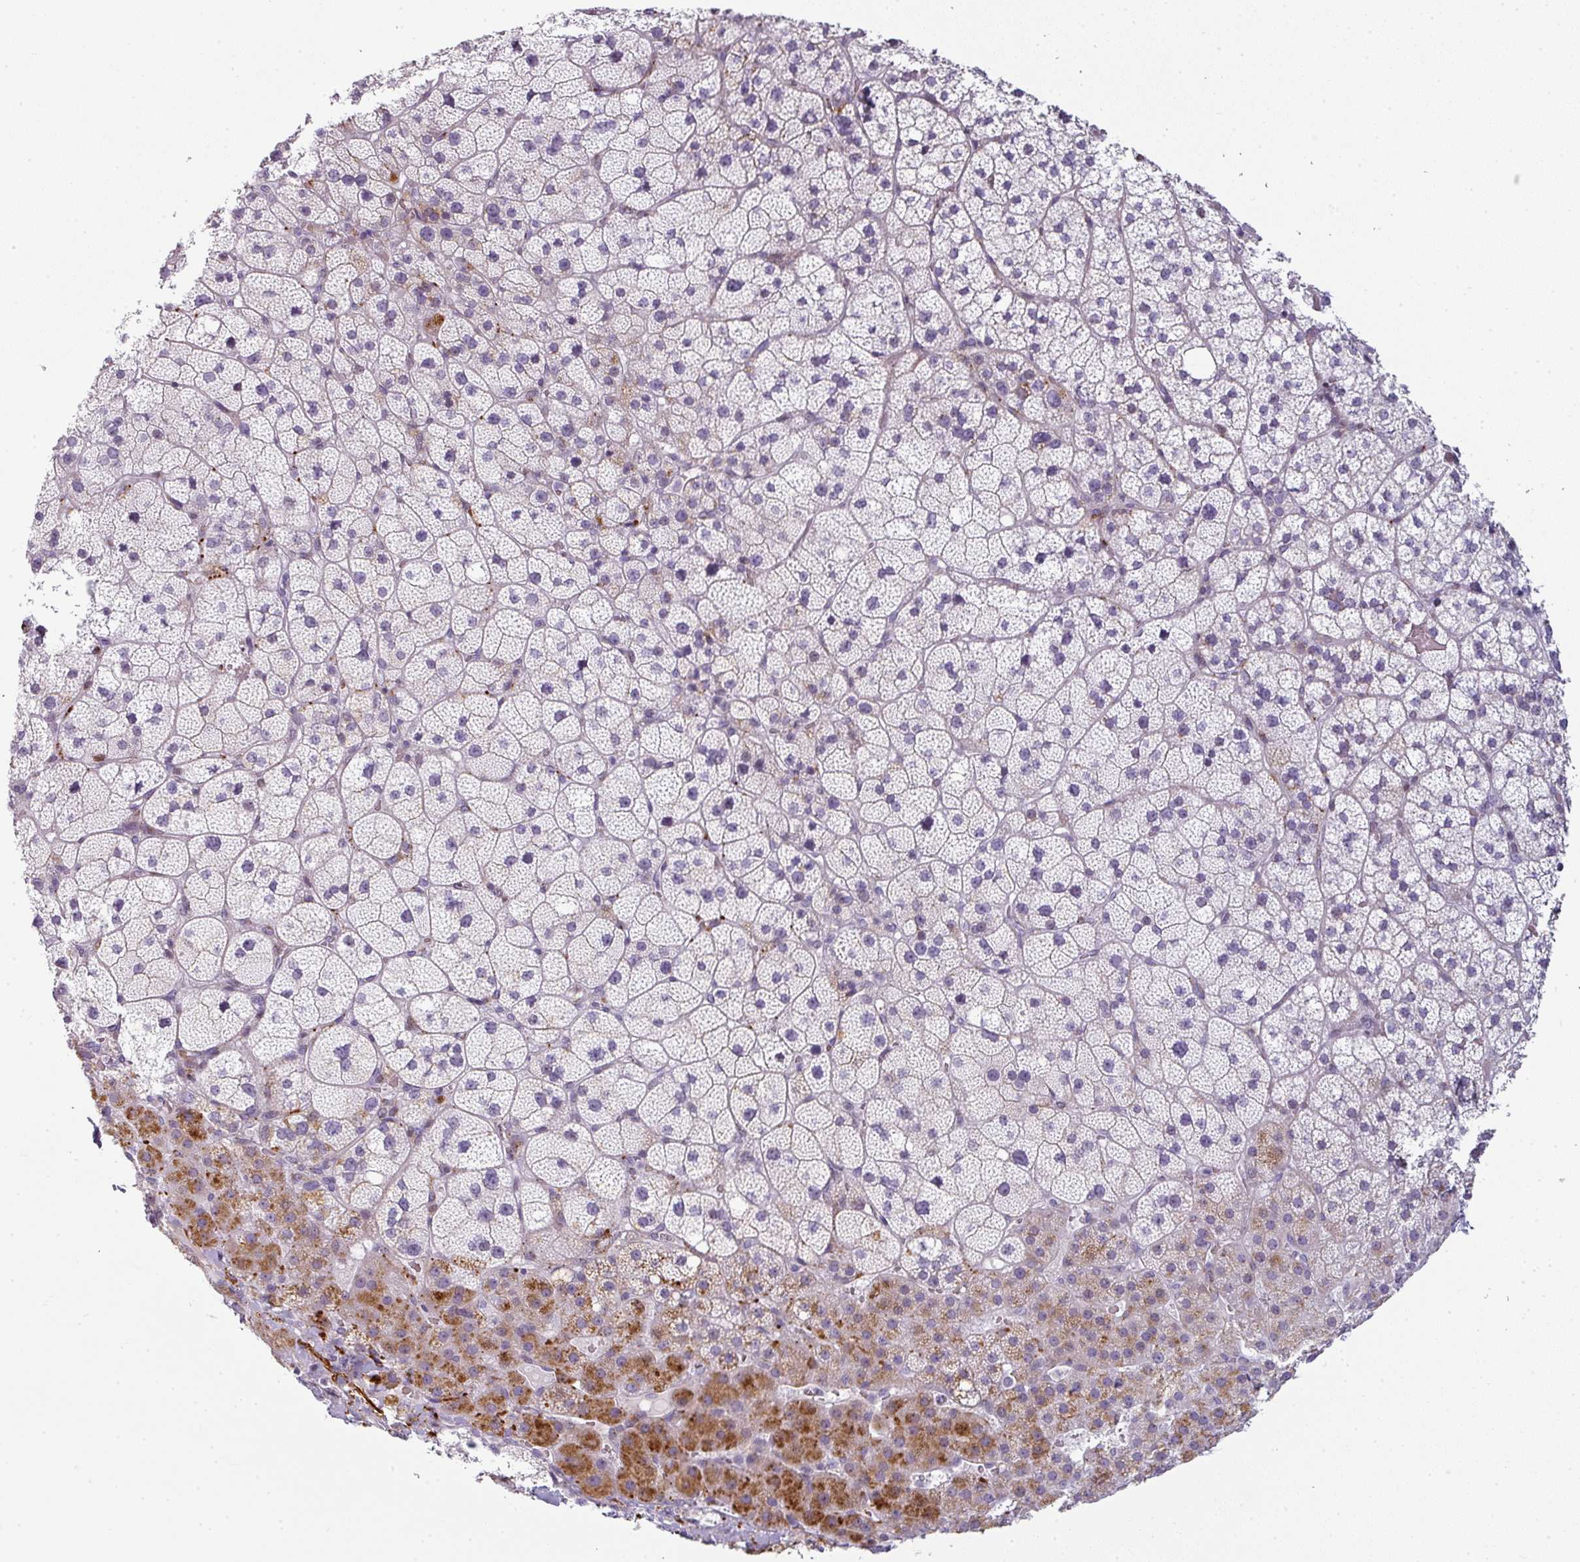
{"staining": {"intensity": "strong", "quantity": "<25%", "location": "cytoplasmic/membranous"}, "tissue": "adrenal gland", "cell_type": "Glandular cells", "image_type": "normal", "snomed": [{"axis": "morphology", "description": "Normal tissue, NOS"}, {"axis": "topography", "description": "Adrenal gland"}], "caption": "The immunohistochemical stain shows strong cytoplasmic/membranous positivity in glandular cells of unremarkable adrenal gland.", "gene": "SYT8", "patient": {"sex": "male", "age": 53}}